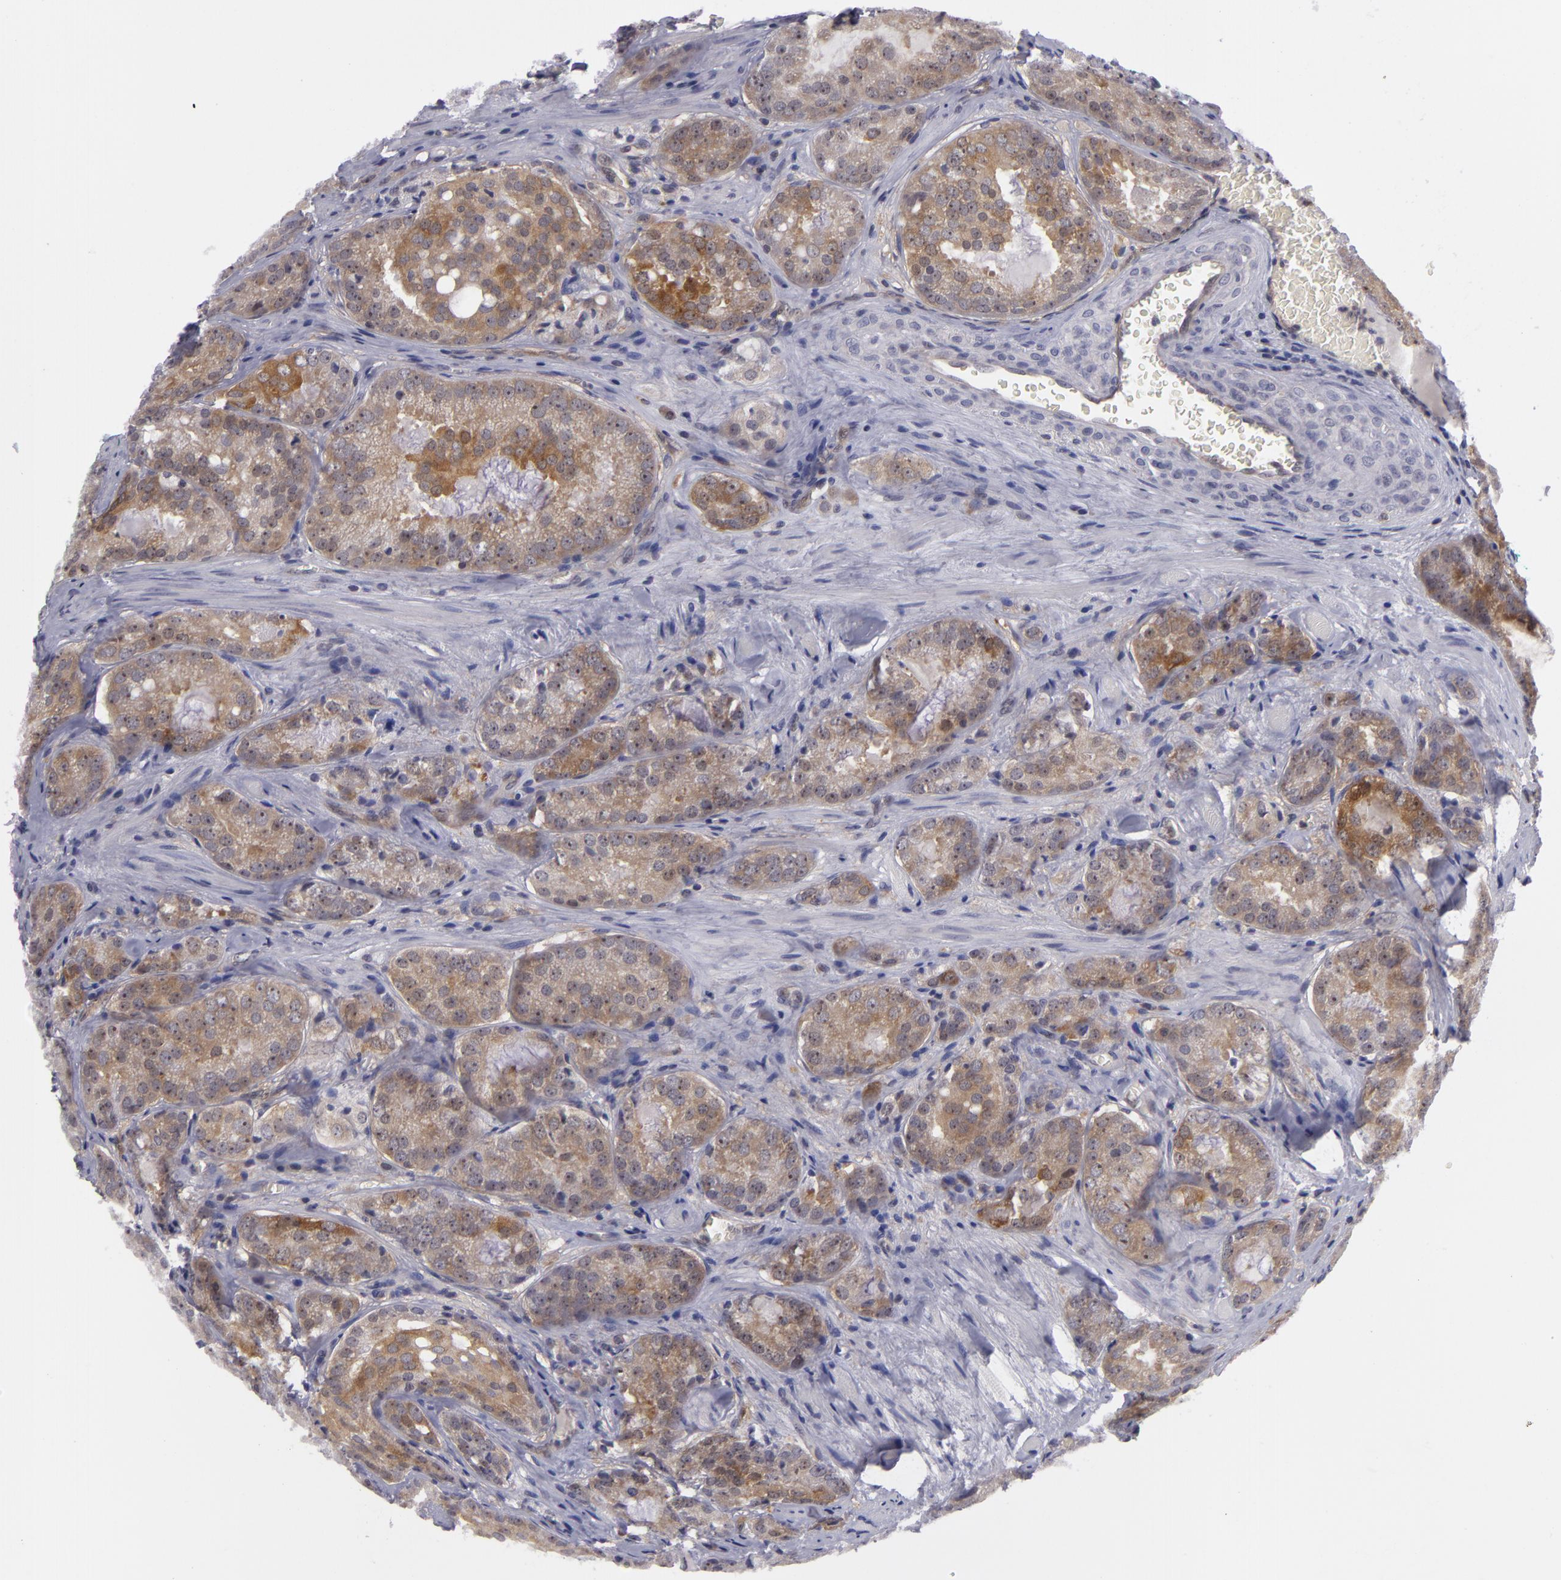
{"staining": {"intensity": "moderate", "quantity": ">75%", "location": "cytoplasmic/membranous"}, "tissue": "prostate cancer", "cell_type": "Tumor cells", "image_type": "cancer", "snomed": [{"axis": "morphology", "description": "Adenocarcinoma, Medium grade"}, {"axis": "topography", "description": "Prostate"}], "caption": "Immunohistochemistry histopathology image of neoplastic tissue: human prostate cancer (medium-grade adenocarcinoma) stained using immunohistochemistry (IHC) shows medium levels of moderate protein expression localized specifically in the cytoplasmic/membranous of tumor cells, appearing as a cytoplasmic/membranous brown color.", "gene": "BCL10", "patient": {"sex": "male", "age": 60}}